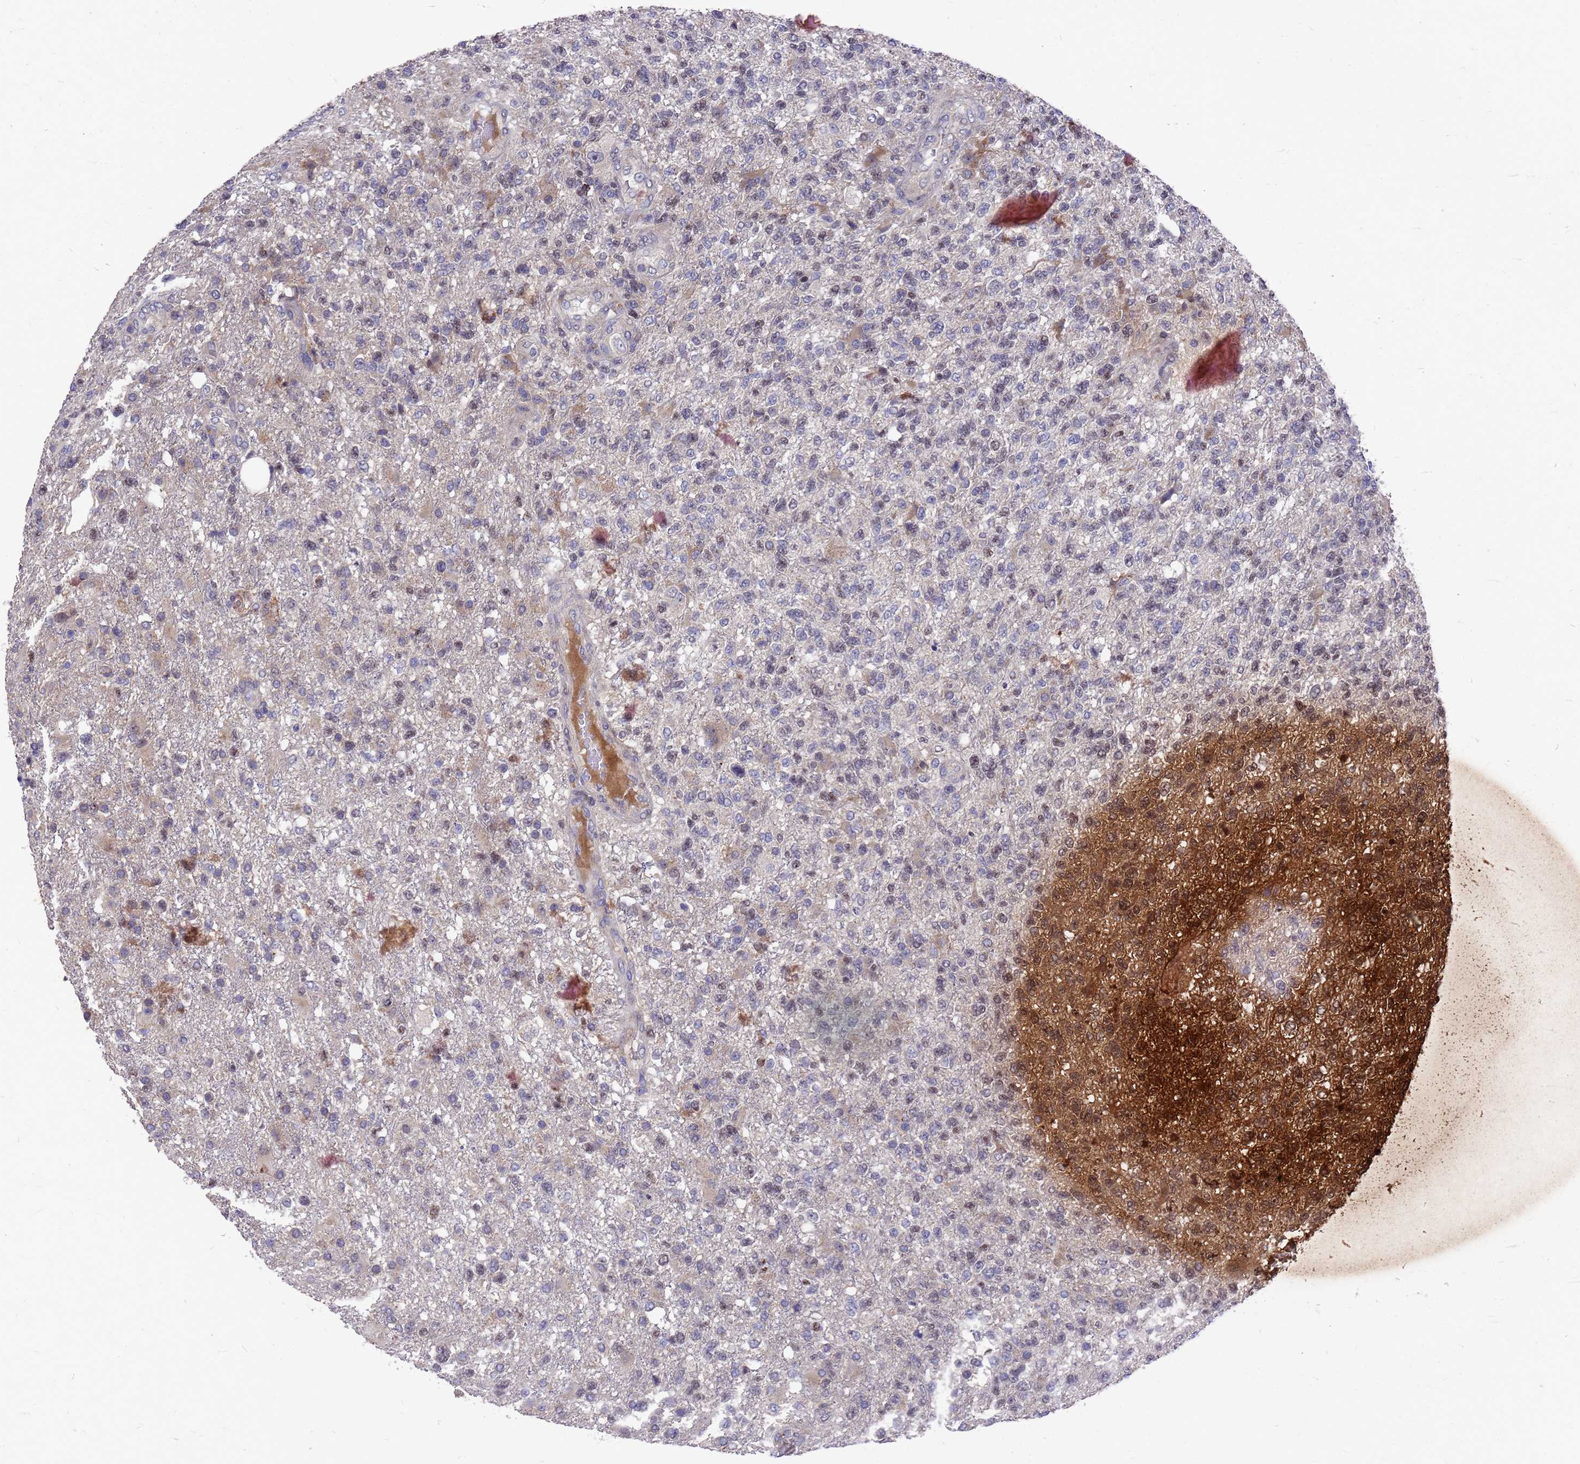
{"staining": {"intensity": "negative", "quantity": "none", "location": "none"}, "tissue": "glioma", "cell_type": "Tumor cells", "image_type": "cancer", "snomed": [{"axis": "morphology", "description": "Glioma, malignant, High grade"}, {"axis": "topography", "description": "Brain"}], "caption": "Protein analysis of high-grade glioma (malignant) displays no significant staining in tumor cells.", "gene": "ZNF717", "patient": {"sex": "male", "age": 56}}